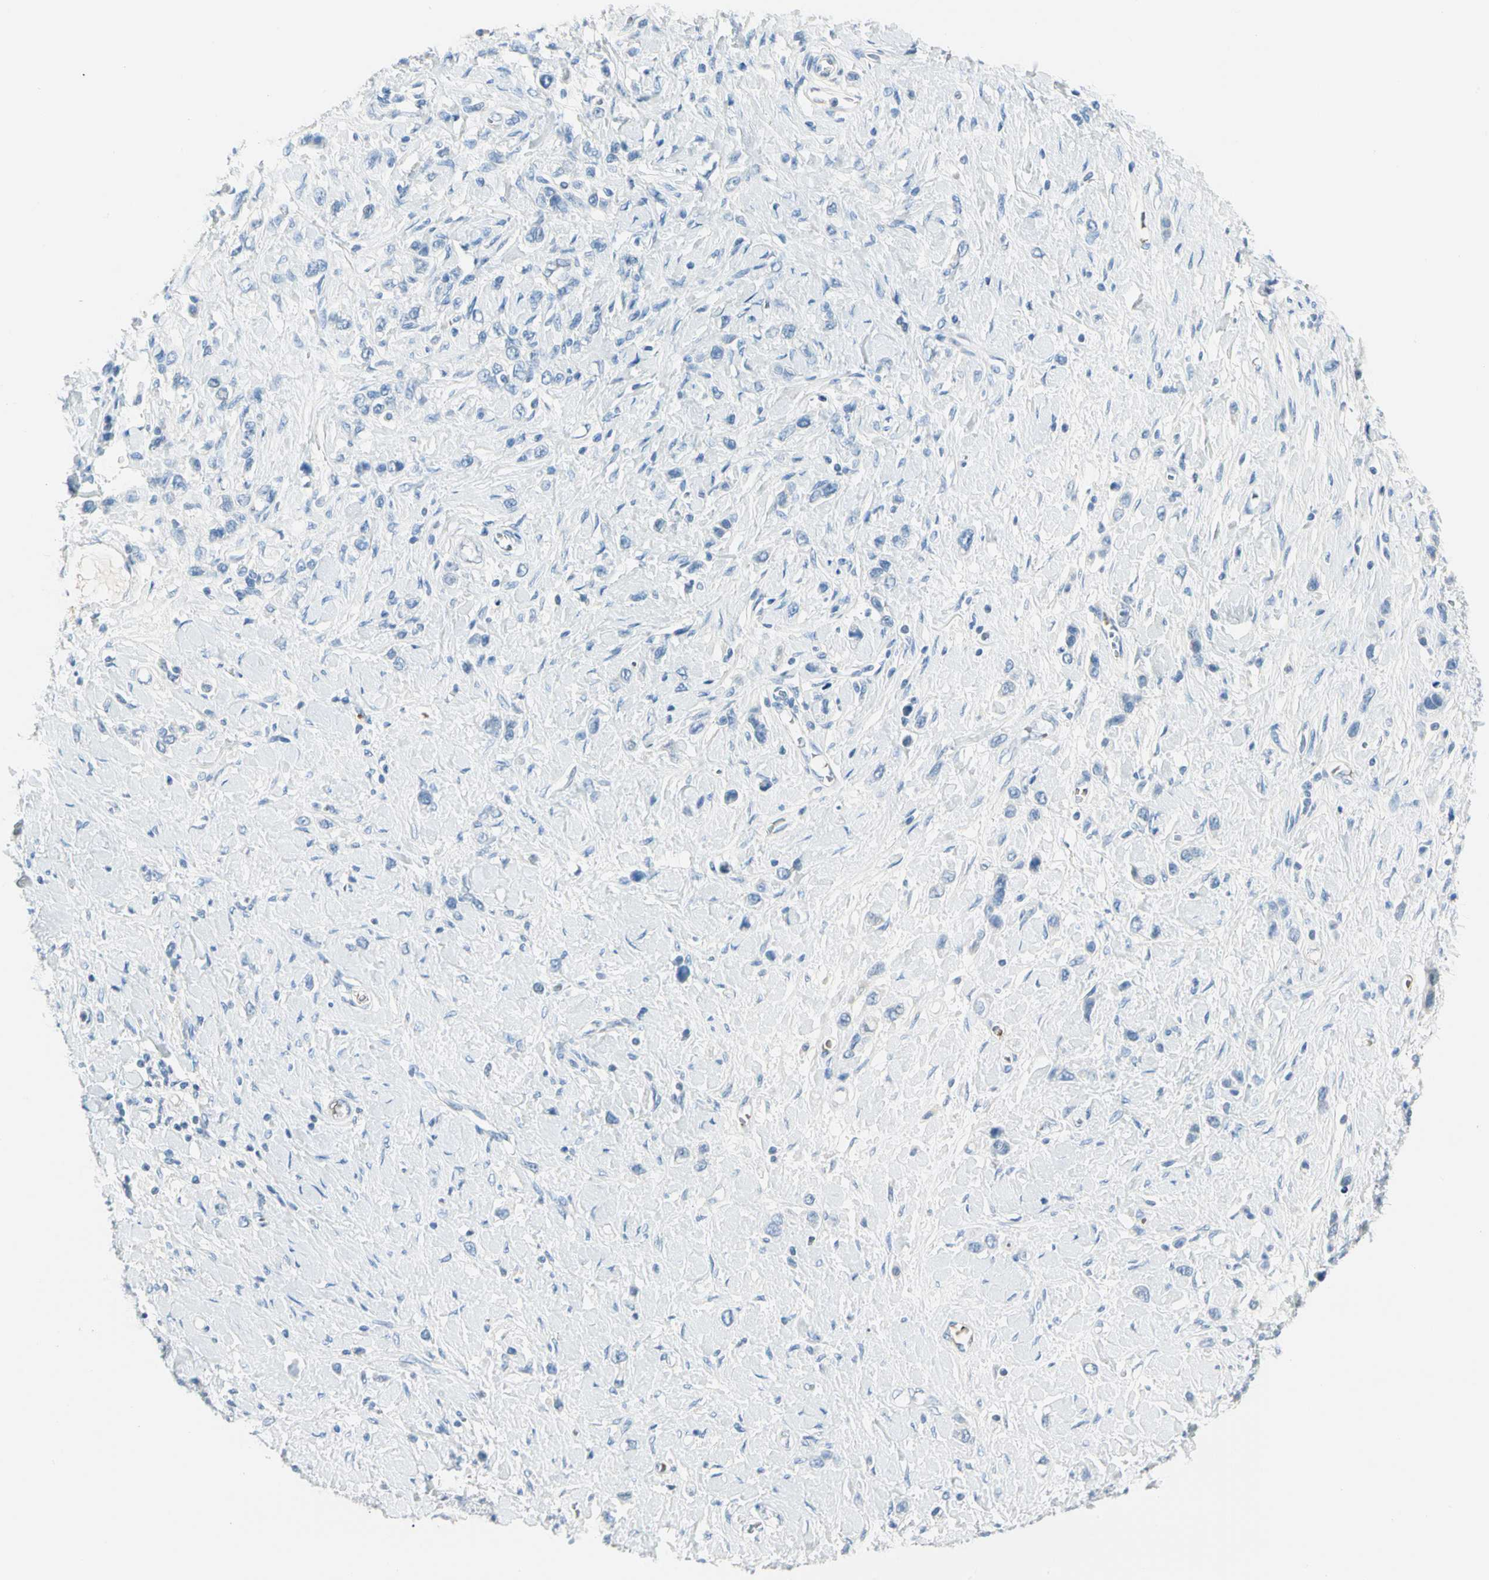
{"staining": {"intensity": "negative", "quantity": "none", "location": "none"}, "tissue": "stomach cancer", "cell_type": "Tumor cells", "image_type": "cancer", "snomed": [{"axis": "morphology", "description": "Normal tissue, NOS"}, {"axis": "morphology", "description": "Adenocarcinoma, NOS"}, {"axis": "topography", "description": "Stomach, upper"}, {"axis": "topography", "description": "Stomach"}], "caption": "A histopathology image of human stomach cancer (adenocarcinoma) is negative for staining in tumor cells.", "gene": "CA1", "patient": {"sex": "female", "age": 65}}